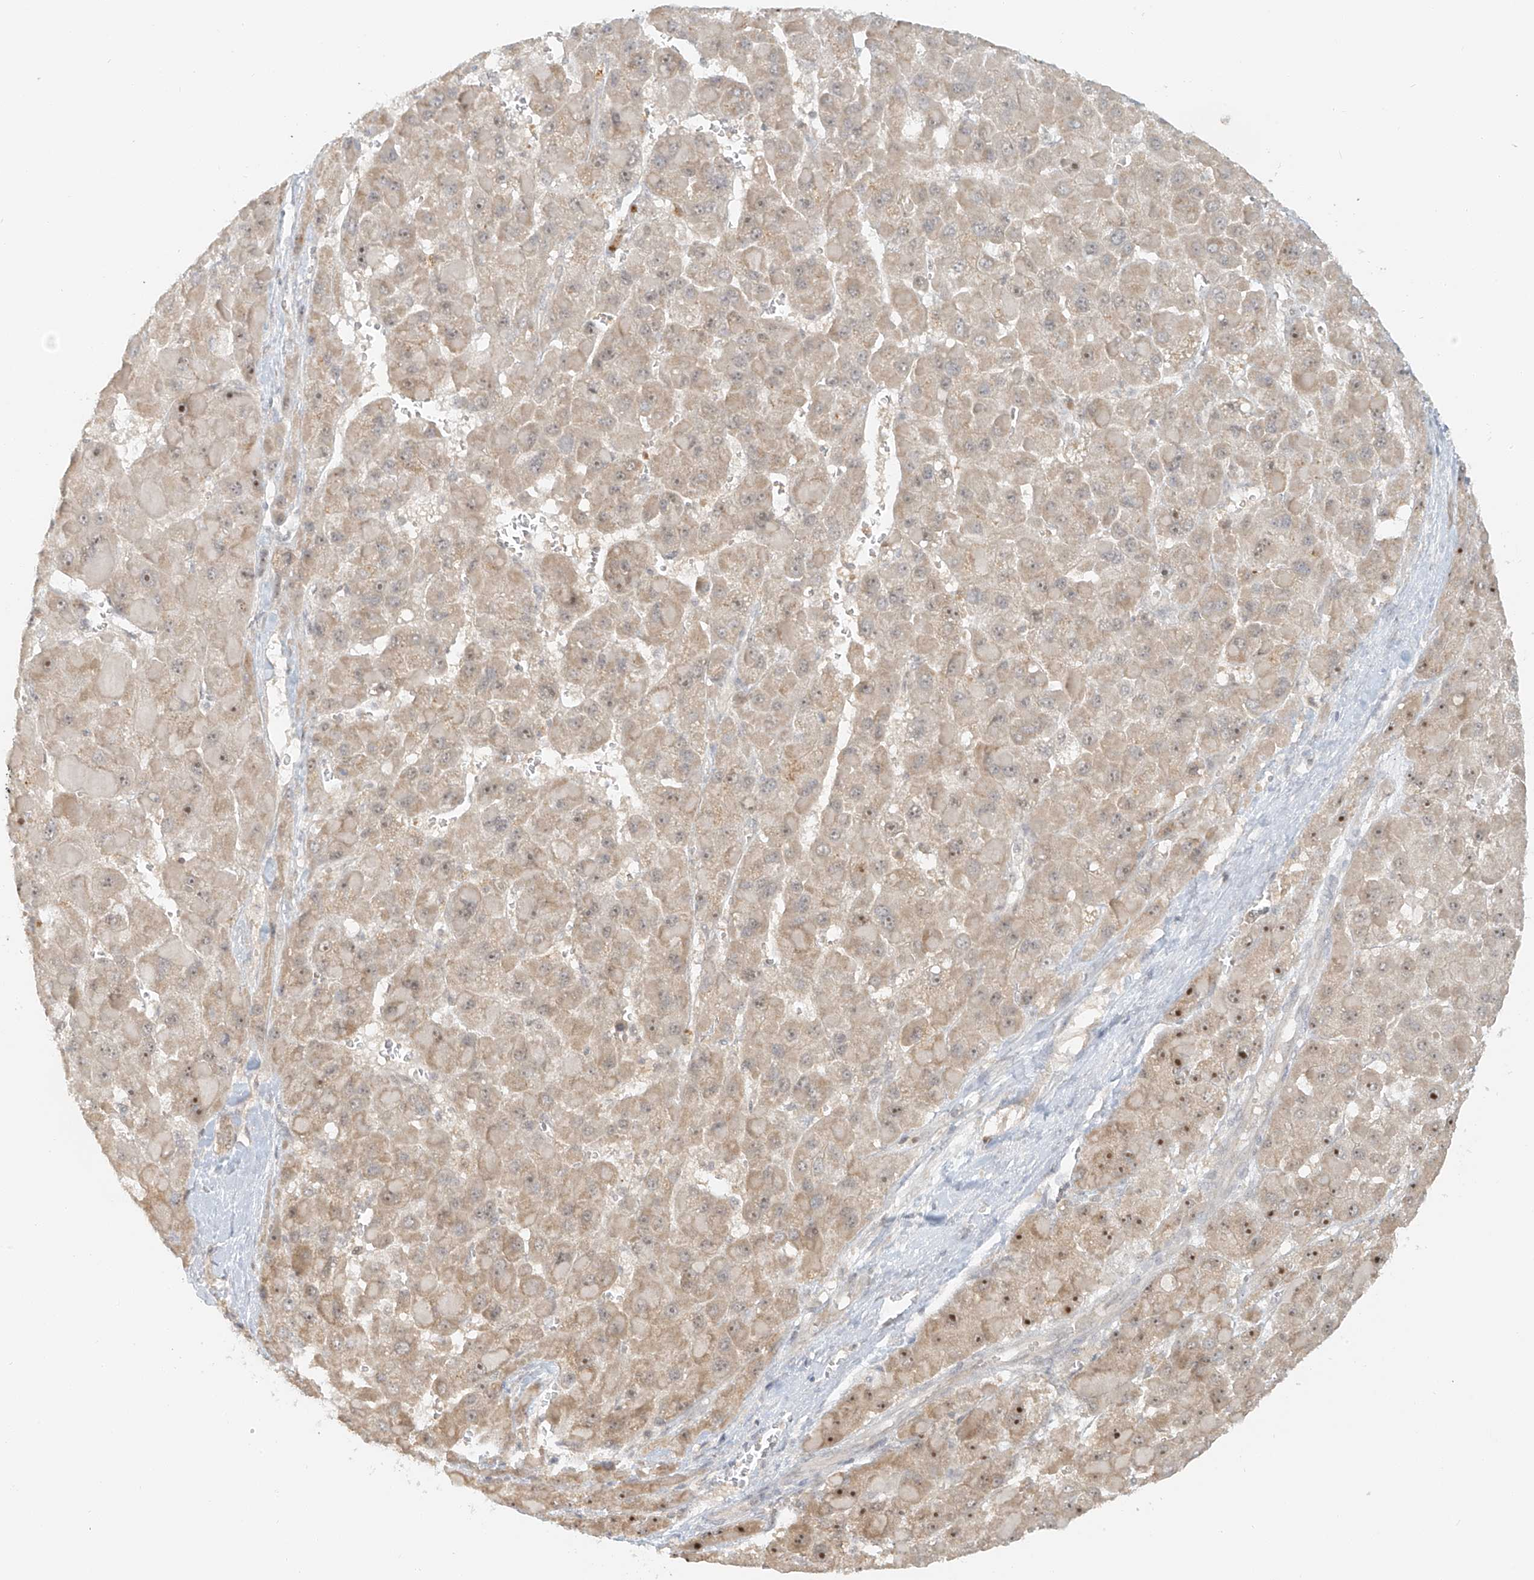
{"staining": {"intensity": "weak", "quantity": ">75%", "location": "cytoplasmic/membranous,nuclear"}, "tissue": "liver cancer", "cell_type": "Tumor cells", "image_type": "cancer", "snomed": [{"axis": "morphology", "description": "Carcinoma, Hepatocellular, NOS"}, {"axis": "topography", "description": "Liver"}], "caption": "Hepatocellular carcinoma (liver) stained with IHC displays weak cytoplasmic/membranous and nuclear staining in about >75% of tumor cells.", "gene": "MIPEP", "patient": {"sex": "female", "age": 73}}